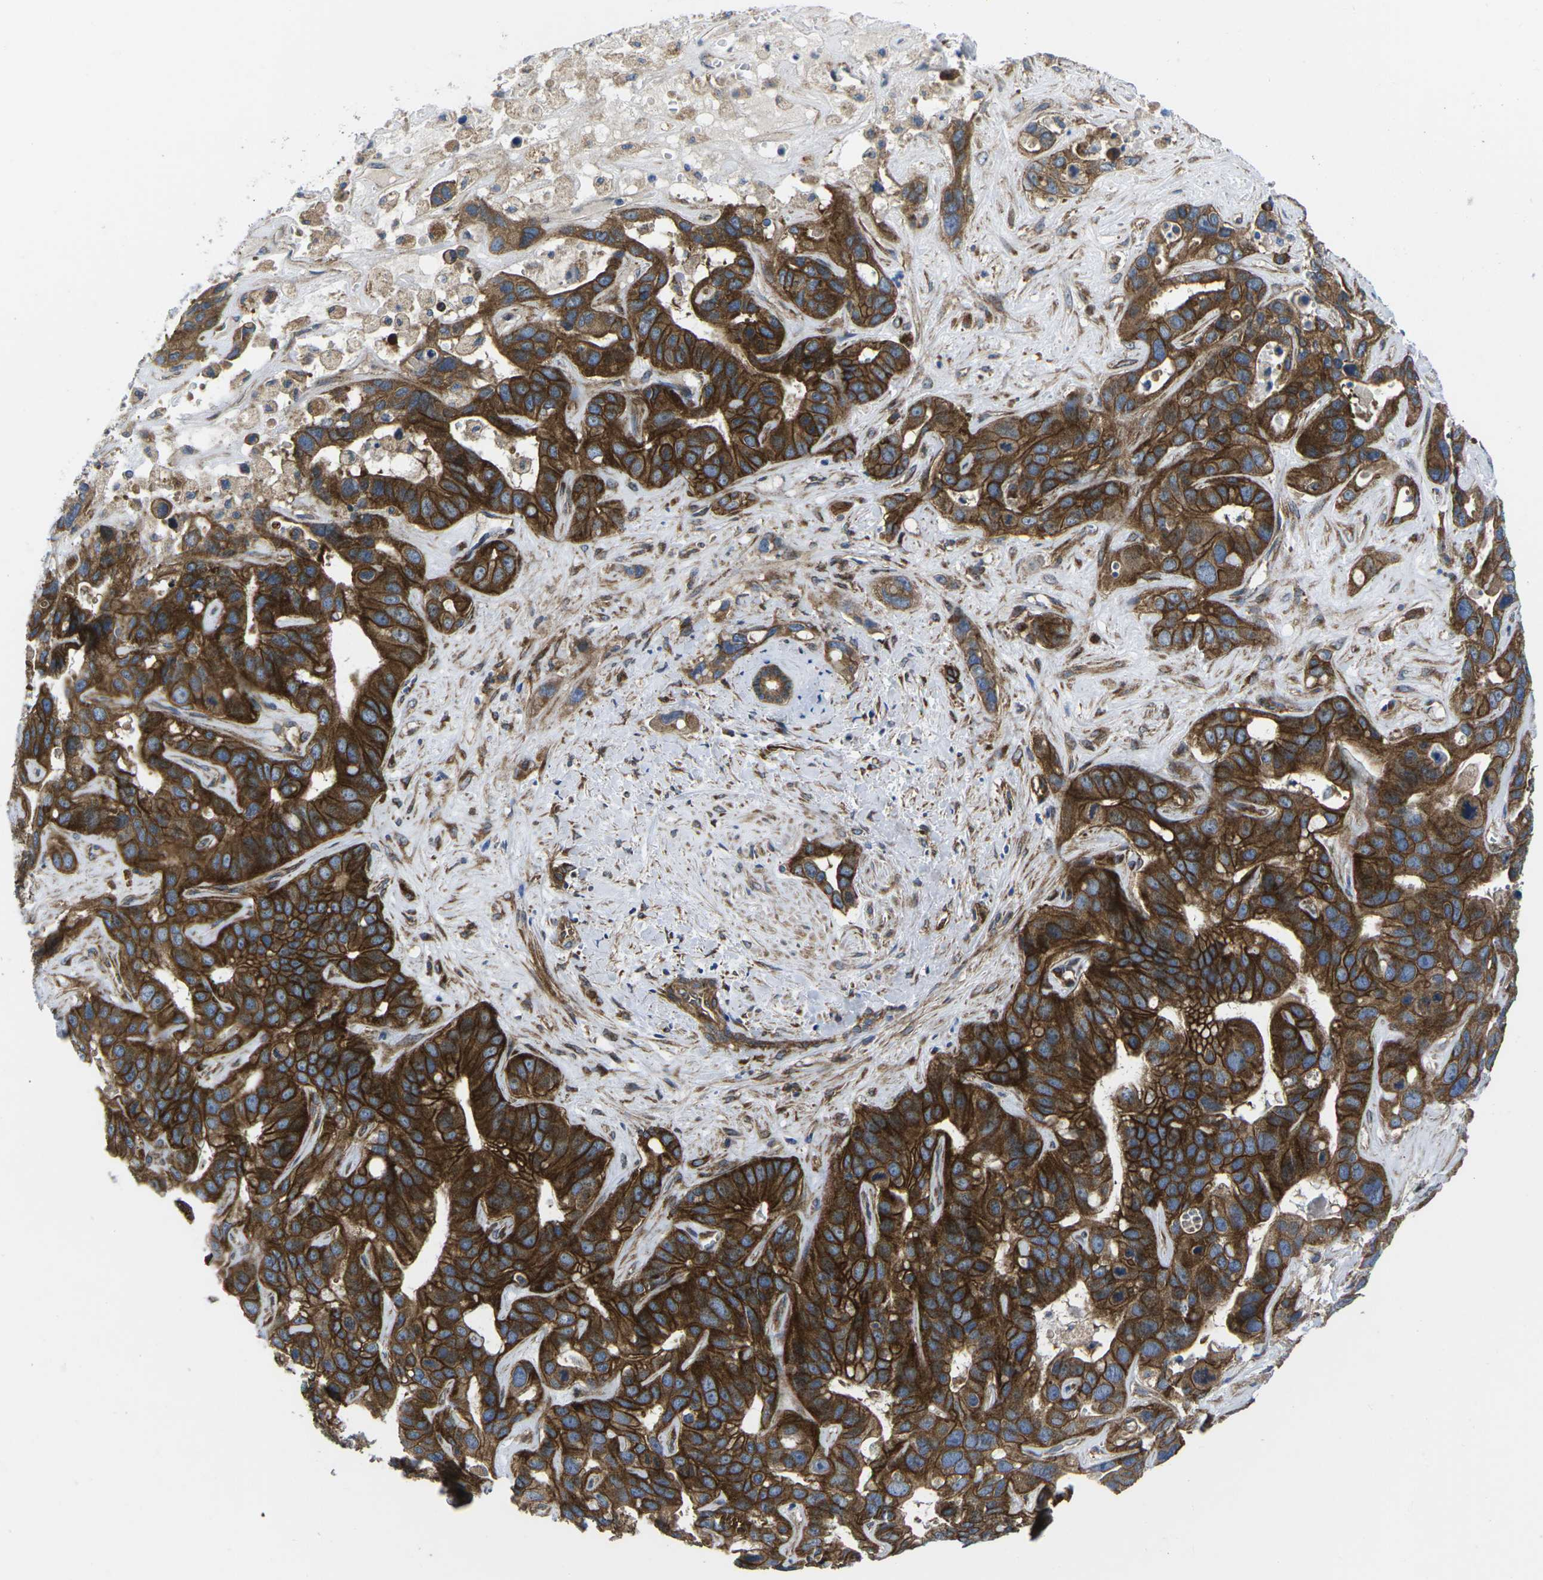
{"staining": {"intensity": "strong", "quantity": ">75%", "location": "cytoplasmic/membranous"}, "tissue": "liver cancer", "cell_type": "Tumor cells", "image_type": "cancer", "snomed": [{"axis": "morphology", "description": "Cholangiocarcinoma"}, {"axis": "topography", "description": "Liver"}], "caption": "IHC of human liver cancer demonstrates high levels of strong cytoplasmic/membranous positivity in approximately >75% of tumor cells. (DAB (3,3'-diaminobenzidine) IHC with brightfield microscopy, high magnification).", "gene": "DLG1", "patient": {"sex": "female", "age": 65}}